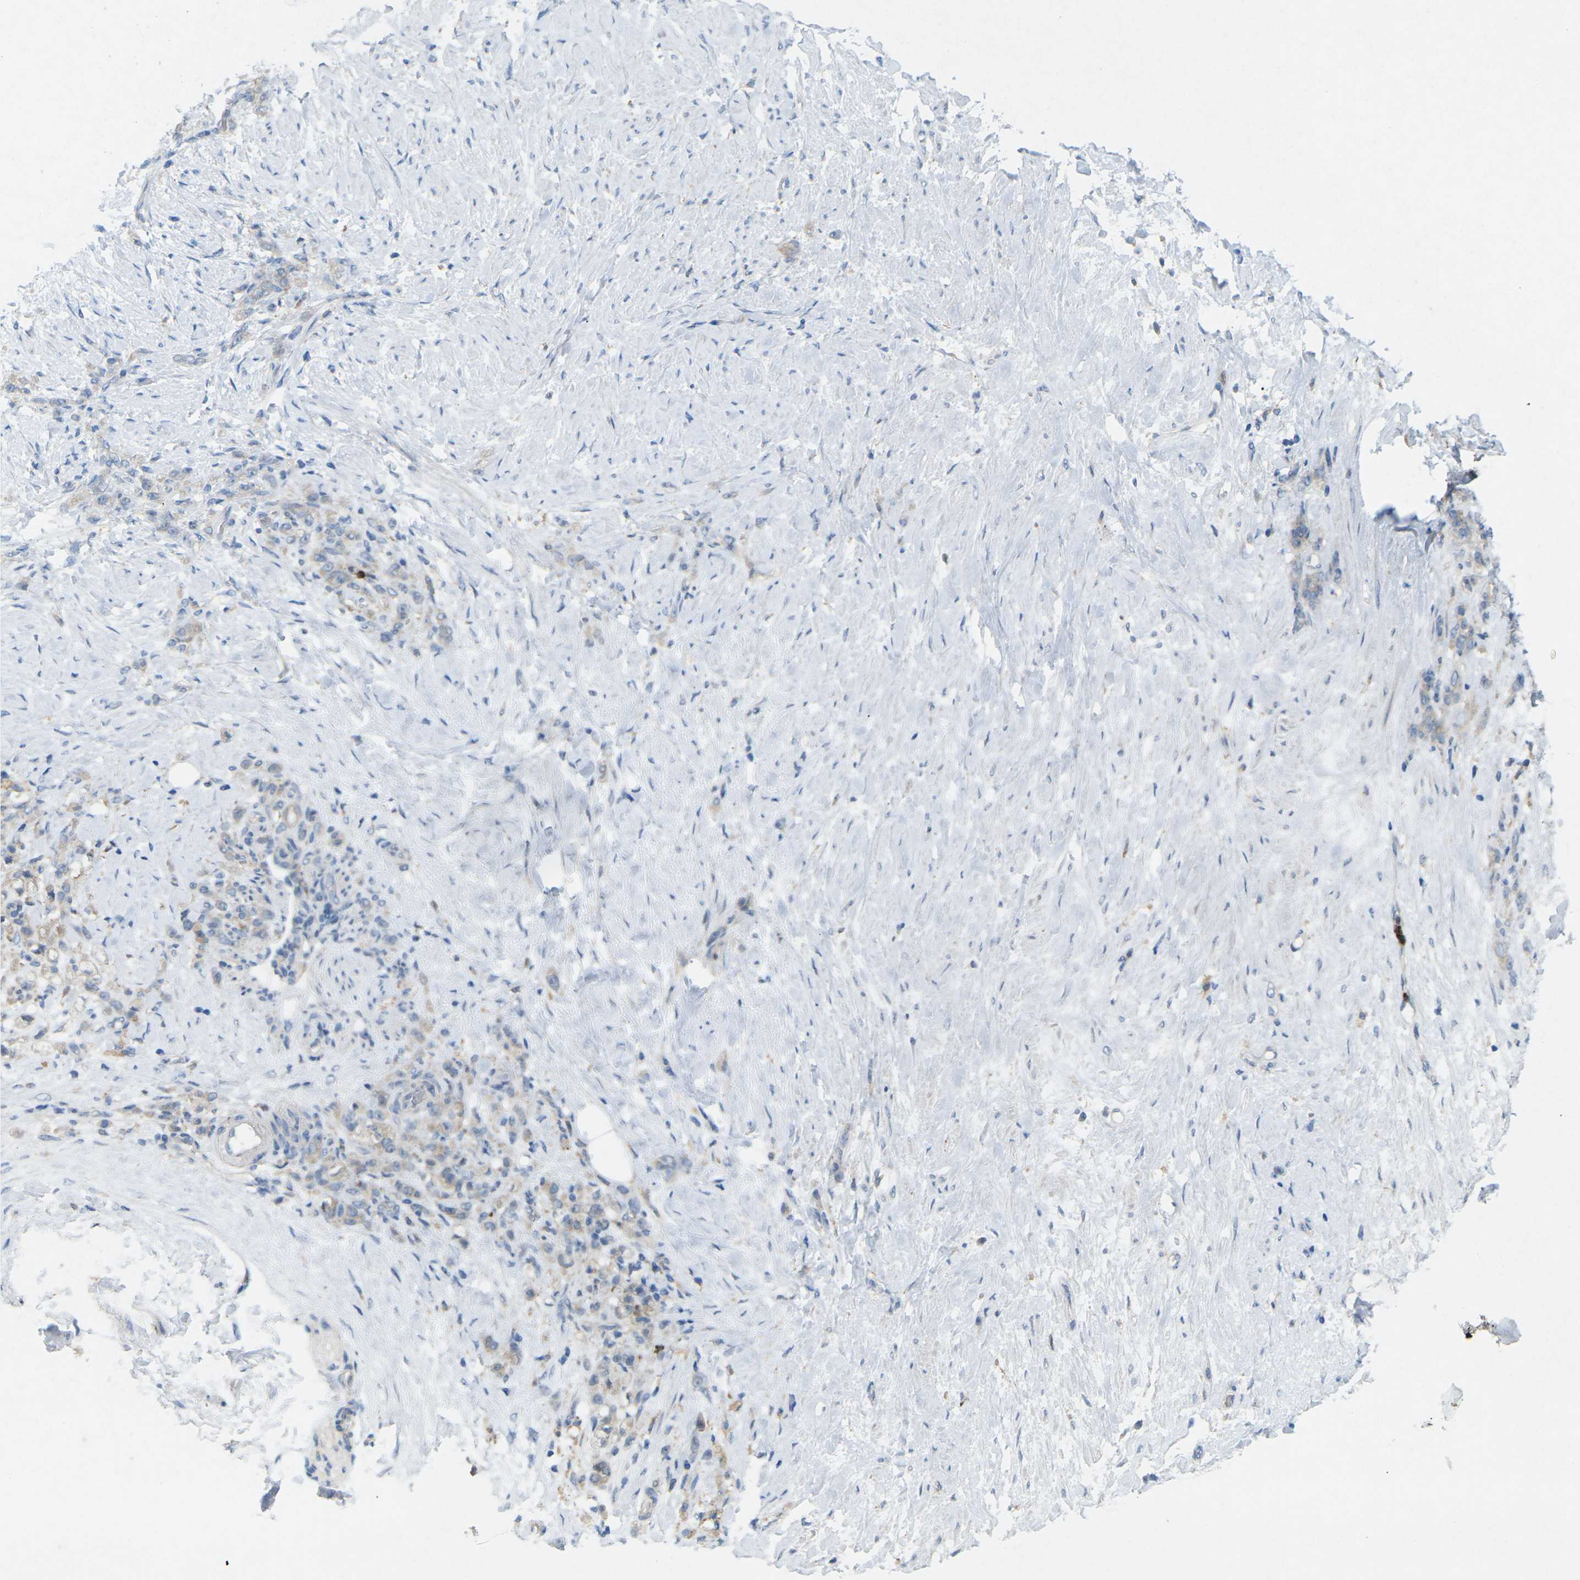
{"staining": {"intensity": "weak", "quantity": "25%-75%", "location": "cytoplasmic/membranous"}, "tissue": "stomach cancer", "cell_type": "Tumor cells", "image_type": "cancer", "snomed": [{"axis": "morphology", "description": "Adenocarcinoma, NOS"}, {"axis": "topography", "description": "Stomach"}], "caption": "Stomach cancer (adenocarcinoma) tissue shows weak cytoplasmic/membranous positivity in about 25%-75% of tumor cells Immunohistochemistry stains the protein in brown and the nuclei are stained blue.", "gene": "STK11", "patient": {"sex": "male", "age": 82}}